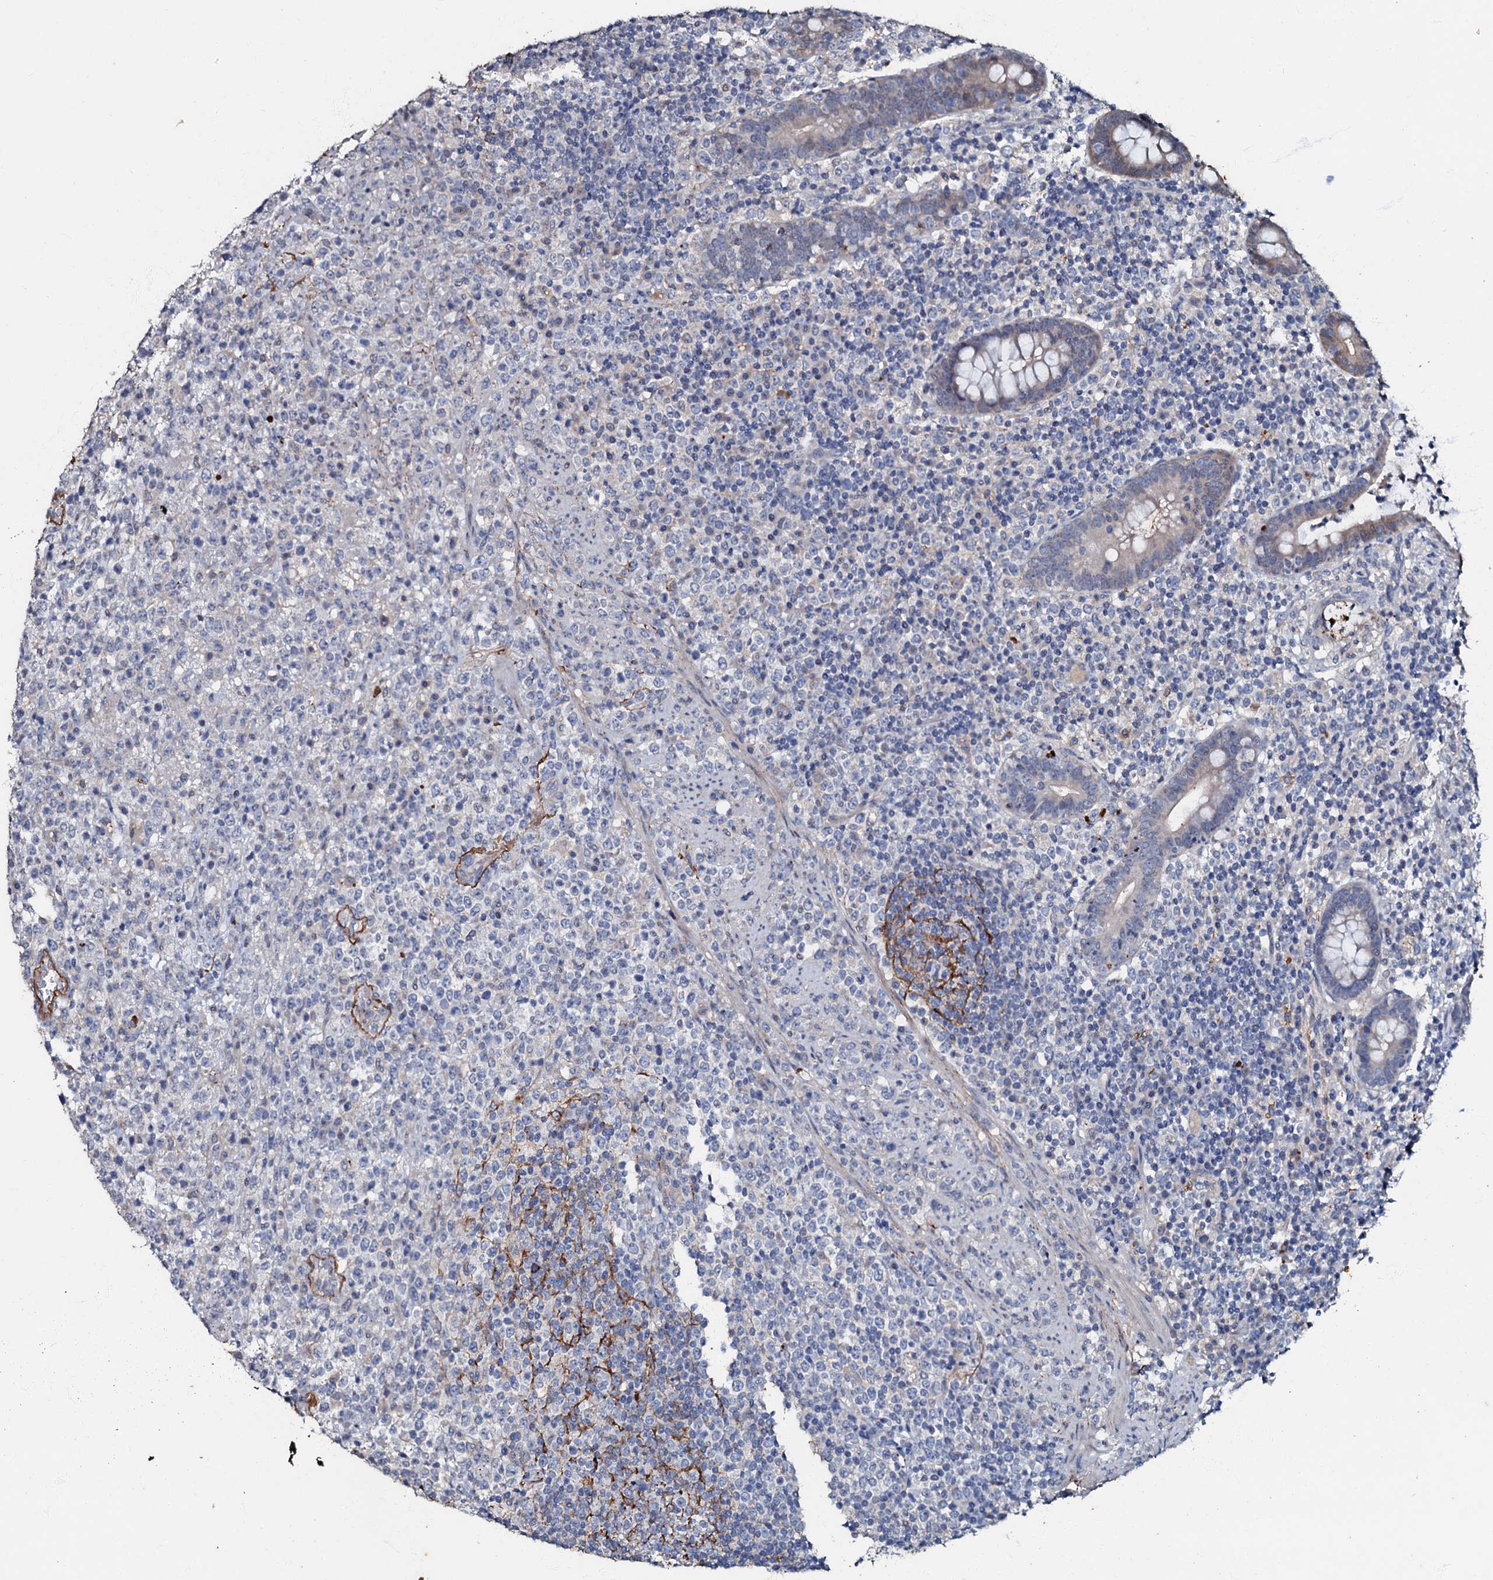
{"staining": {"intensity": "negative", "quantity": "none", "location": "none"}, "tissue": "lymphoma", "cell_type": "Tumor cells", "image_type": "cancer", "snomed": [{"axis": "morphology", "description": "Malignant lymphoma, non-Hodgkin's type, High grade"}, {"axis": "topography", "description": "Colon"}], "caption": "An image of human malignant lymphoma, non-Hodgkin's type (high-grade) is negative for staining in tumor cells. The staining was performed using DAB to visualize the protein expression in brown, while the nuclei were stained in blue with hematoxylin (Magnification: 20x).", "gene": "MANSC4", "patient": {"sex": "female", "age": 53}}